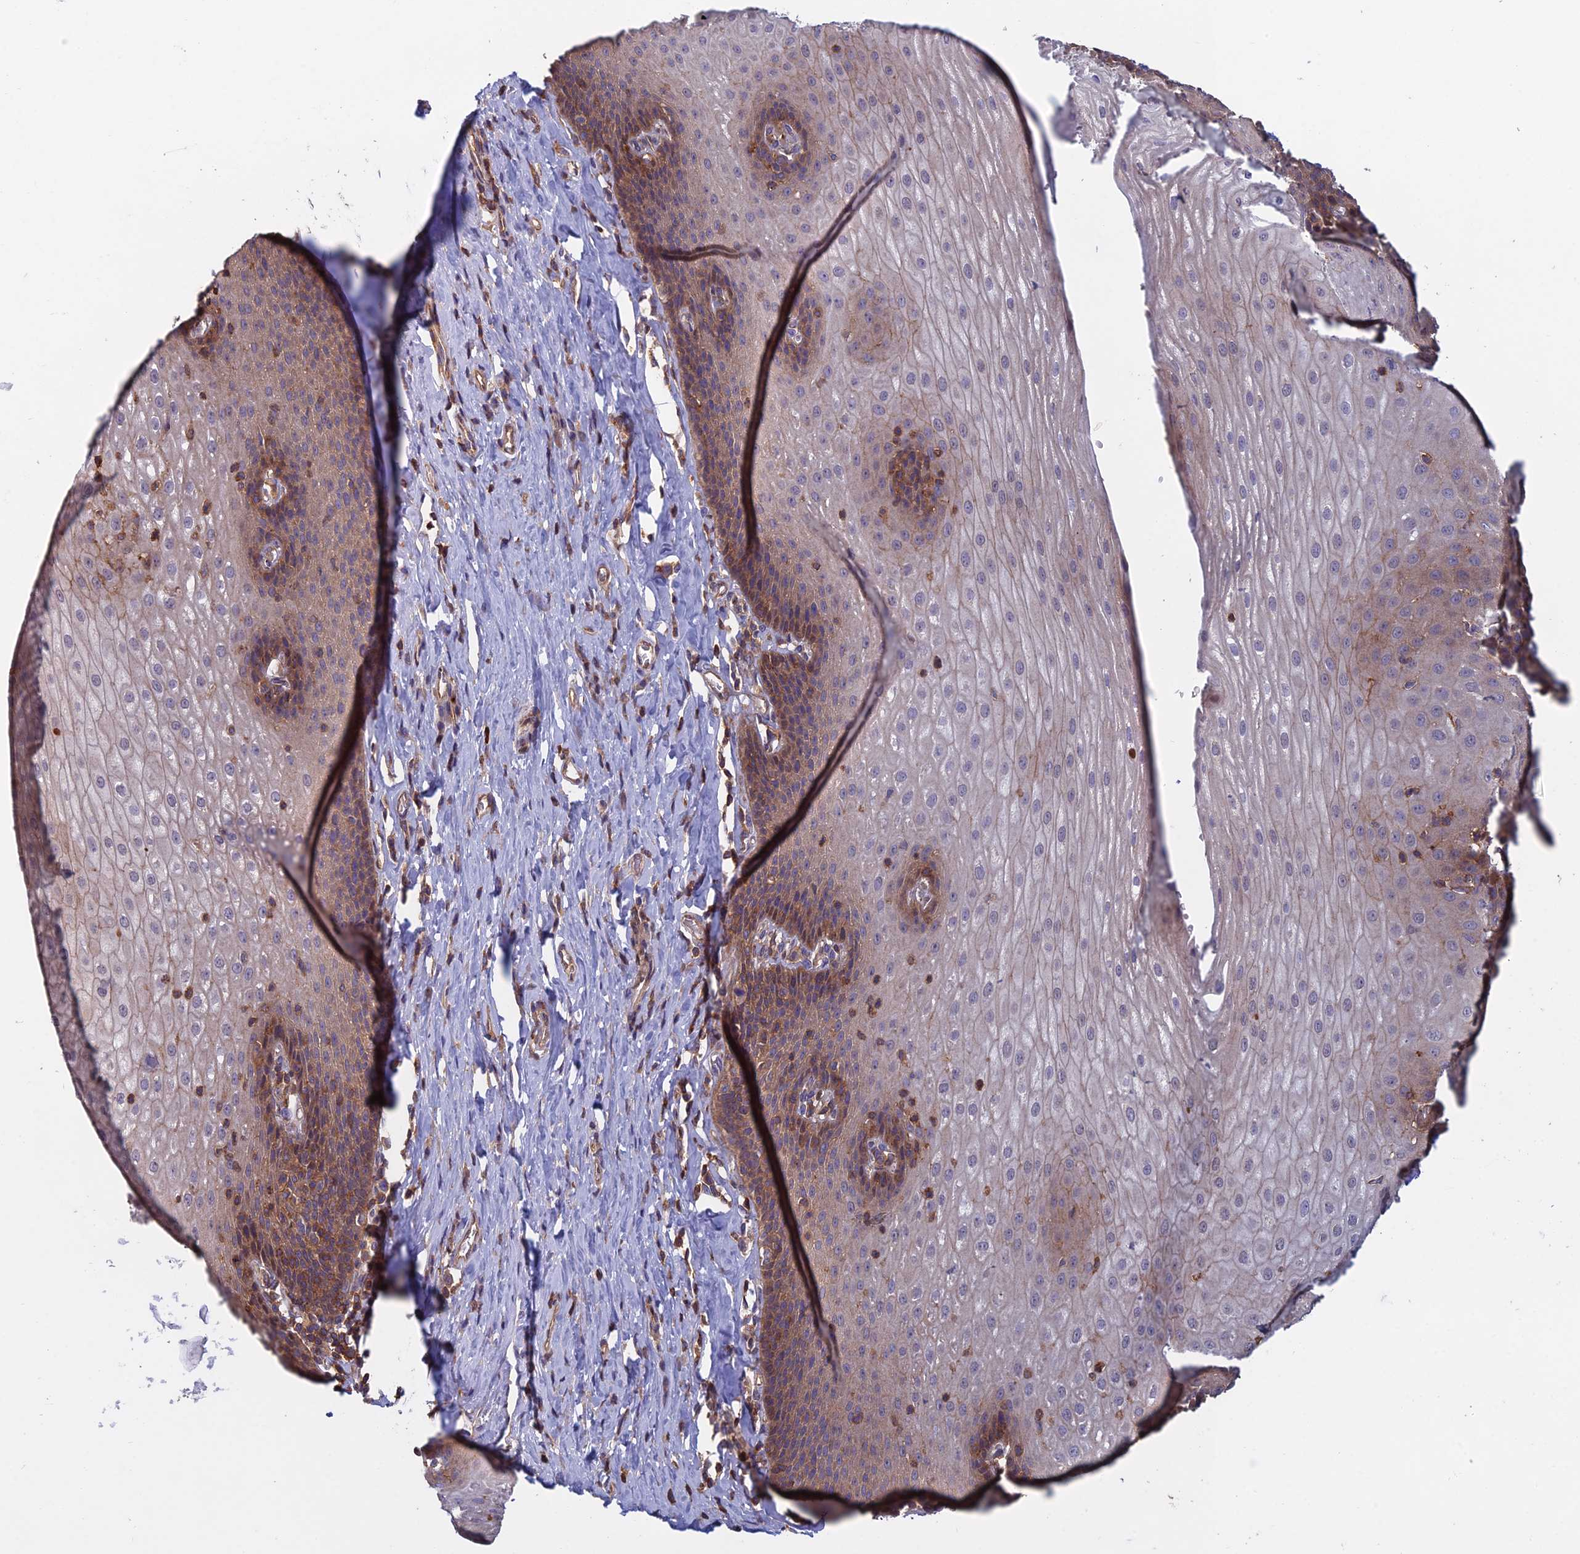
{"staining": {"intensity": "moderate", "quantity": "25%-75%", "location": "cytoplasmic/membranous"}, "tissue": "esophagus", "cell_type": "Squamous epithelial cells", "image_type": "normal", "snomed": [{"axis": "morphology", "description": "Normal tissue, NOS"}, {"axis": "topography", "description": "Esophagus"}], "caption": "Protein expression analysis of unremarkable esophagus reveals moderate cytoplasmic/membranous staining in about 25%-75% of squamous epithelial cells. The staining was performed using DAB, with brown indicating positive protein expression. Nuclei are stained blue with hematoxylin.", "gene": "C15orf62", "patient": {"sex": "female", "age": 61}}